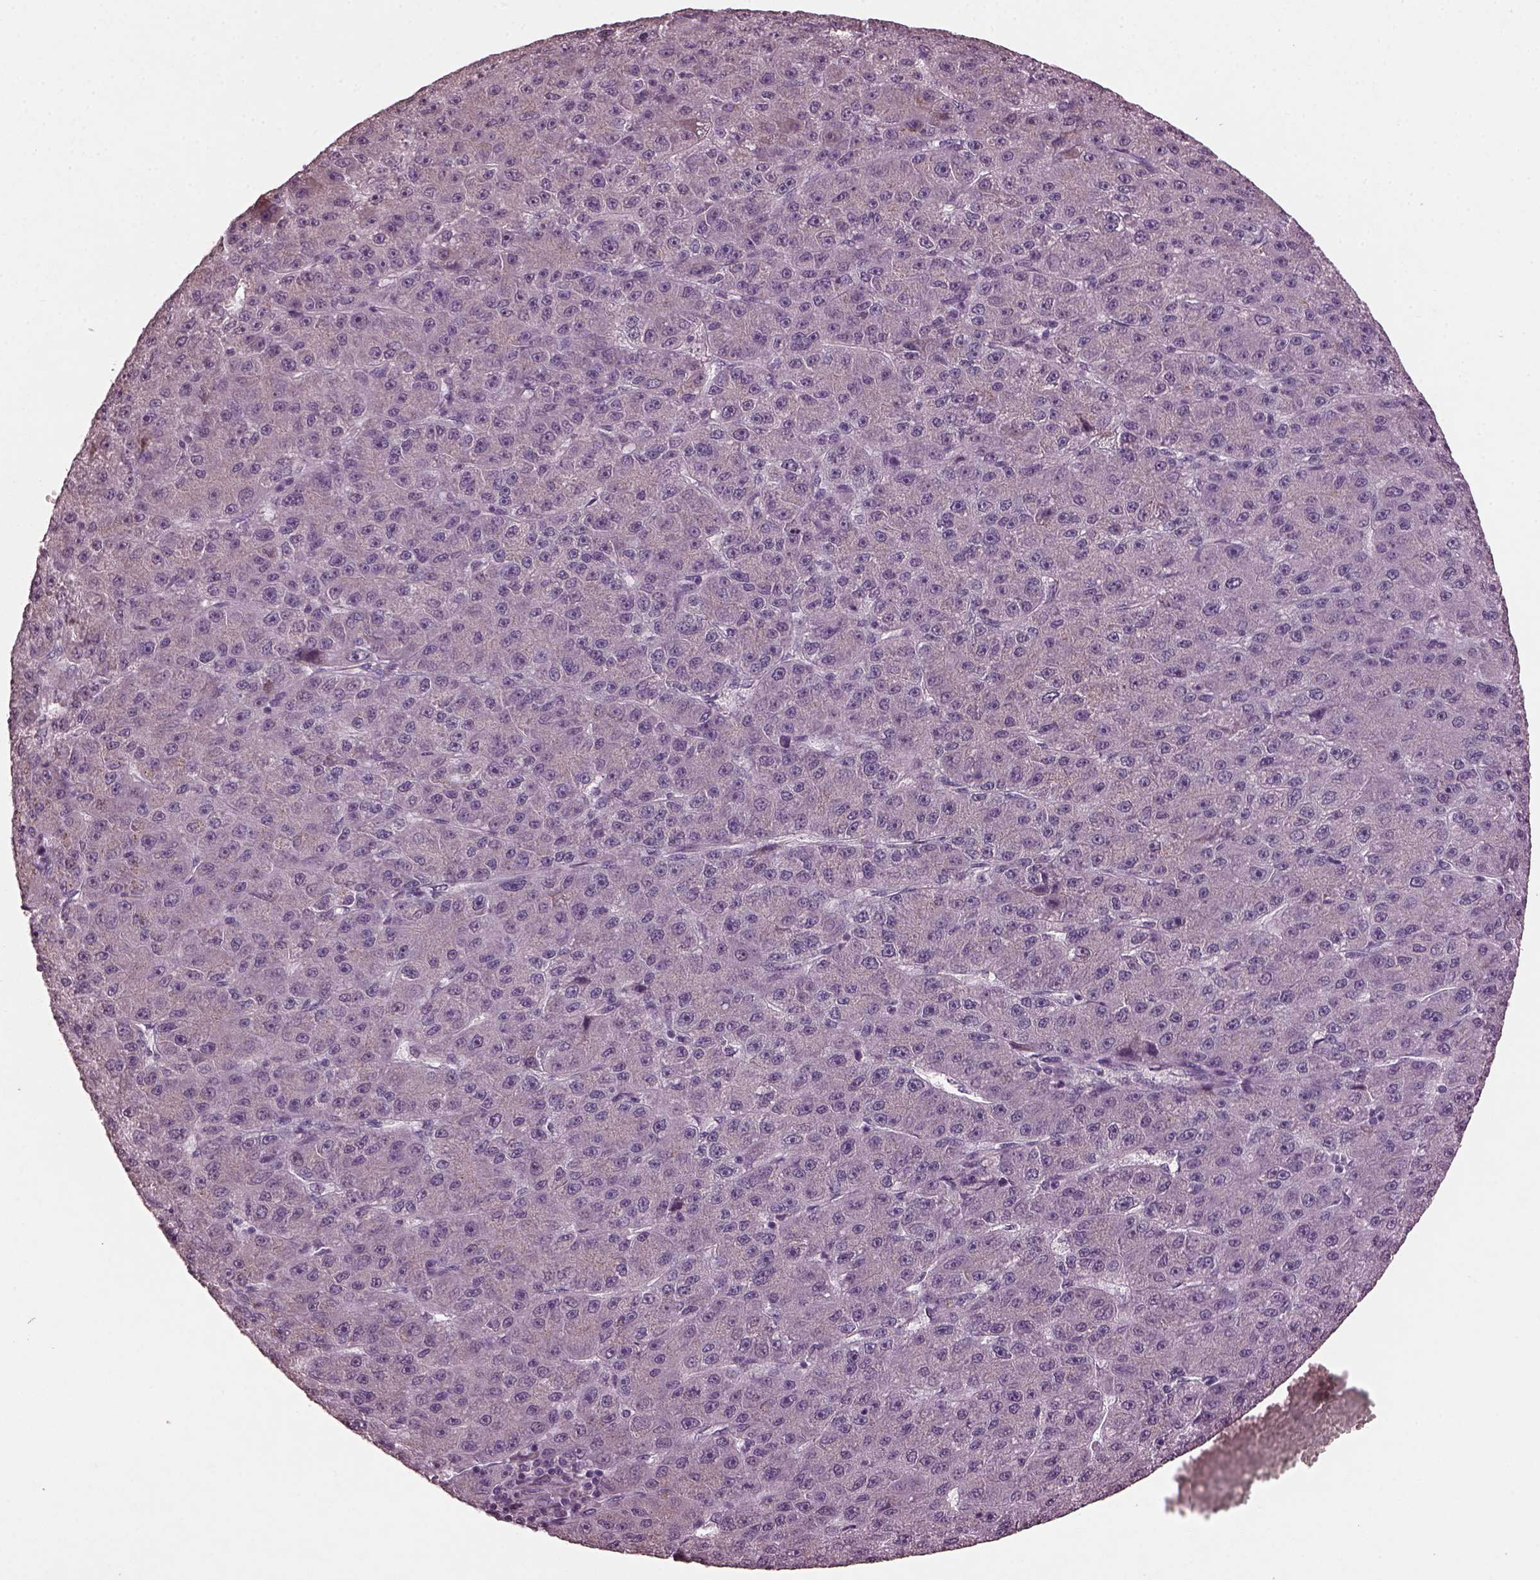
{"staining": {"intensity": "negative", "quantity": "none", "location": "none"}, "tissue": "liver cancer", "cell_type": "Tumor cells", "image_type": "cancer", "snomed": [{"axis": "morphology", "description": "Carcinoma, Hepatocellular, NOS"}, {"axis": "topography", "description": "Liver"}], "caption": "DAB immunohistochemical staining of liver hepatocellular carcinoma displays no significant expression in tumor cells.", "gene": "IL18RAP", "patient": {"sex": "male", "age": 67}}